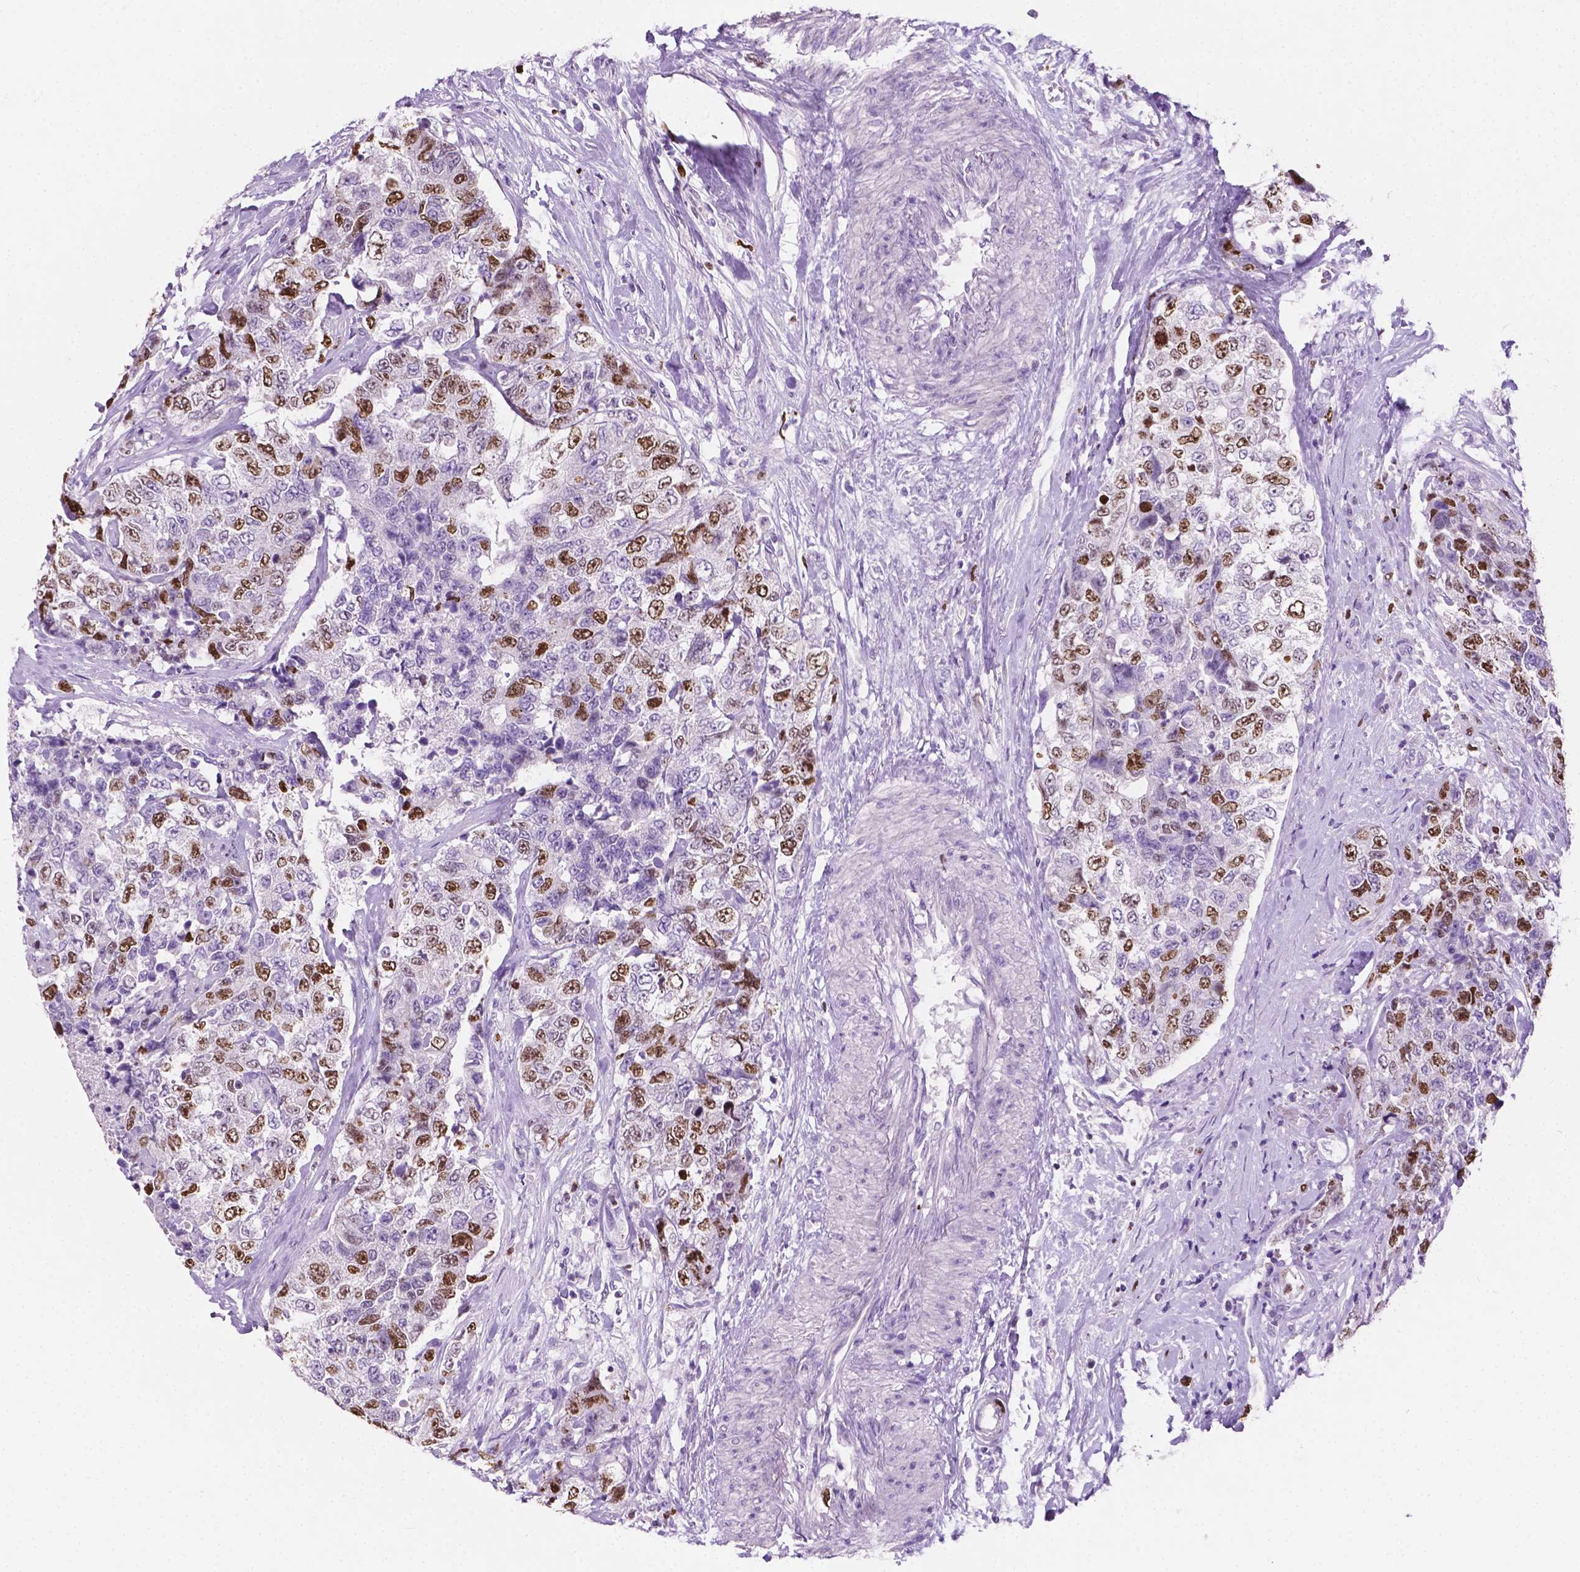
{"staining": {"intensity": "moderate", "quantity": "25%-75%", "location": "nuclear"}, "tissue": "urothelial cancer", "cell_type": "Tumor cells", "image_type": "cancer", "snomed": [{"axis": "morphology", "description": "Urothelial carcinoma, High grade"}, {"axis": "topography", "description": "Urinary bladder"}], "caption": "IHC photomicrograph of neoplastic tissue: human urothelial cancer stained using IHC displays medium levels of moderate protein expression localized specifically in the nuclear of tumor cells, appearing as a nuclear brown color.", "gene": "SIAH2", "patient": {"sex": "female", "age": 78}}